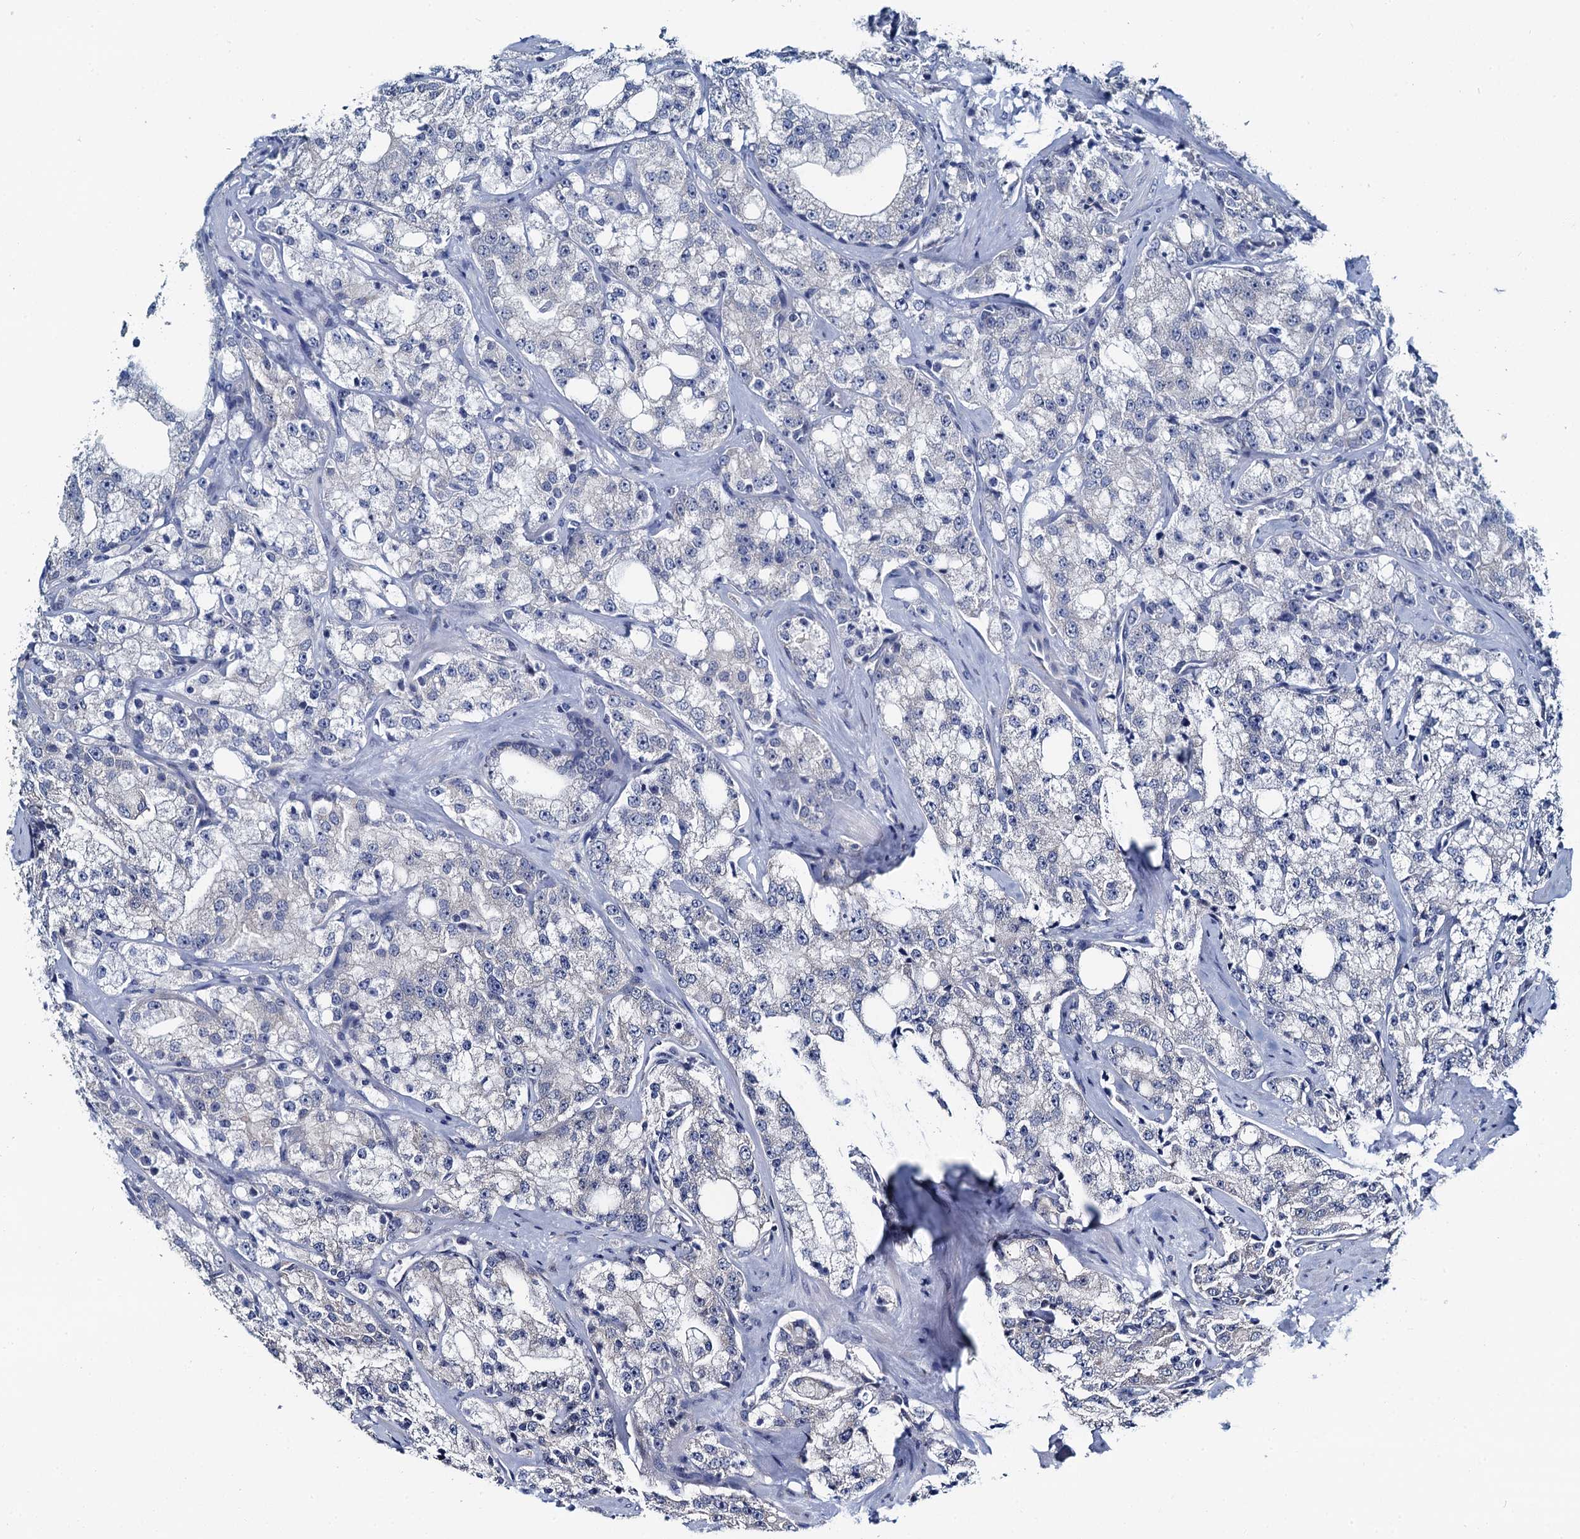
{"staining": {"intensity": "moderate", "quantity": "<25%", "location": "cytoplasmic/membranous"}, "tissue": "prostate cancer", "cell_type": "Tumor cells", "image_type": "cancer", "snomed": [{"axis": "morphology", "description": "Adenocarcinoma, High grade"}, {"axis": "topography", "description": "Prostate"}], "caption": "Adenocarcinoma (high-grade) (prostate) stained with a brown dye shows moderate cytoplasmic/membranous positive staining in about <25% of tumor cells.", "gene": "MIOX", "patient": {"sex": "male", "age": 64}}